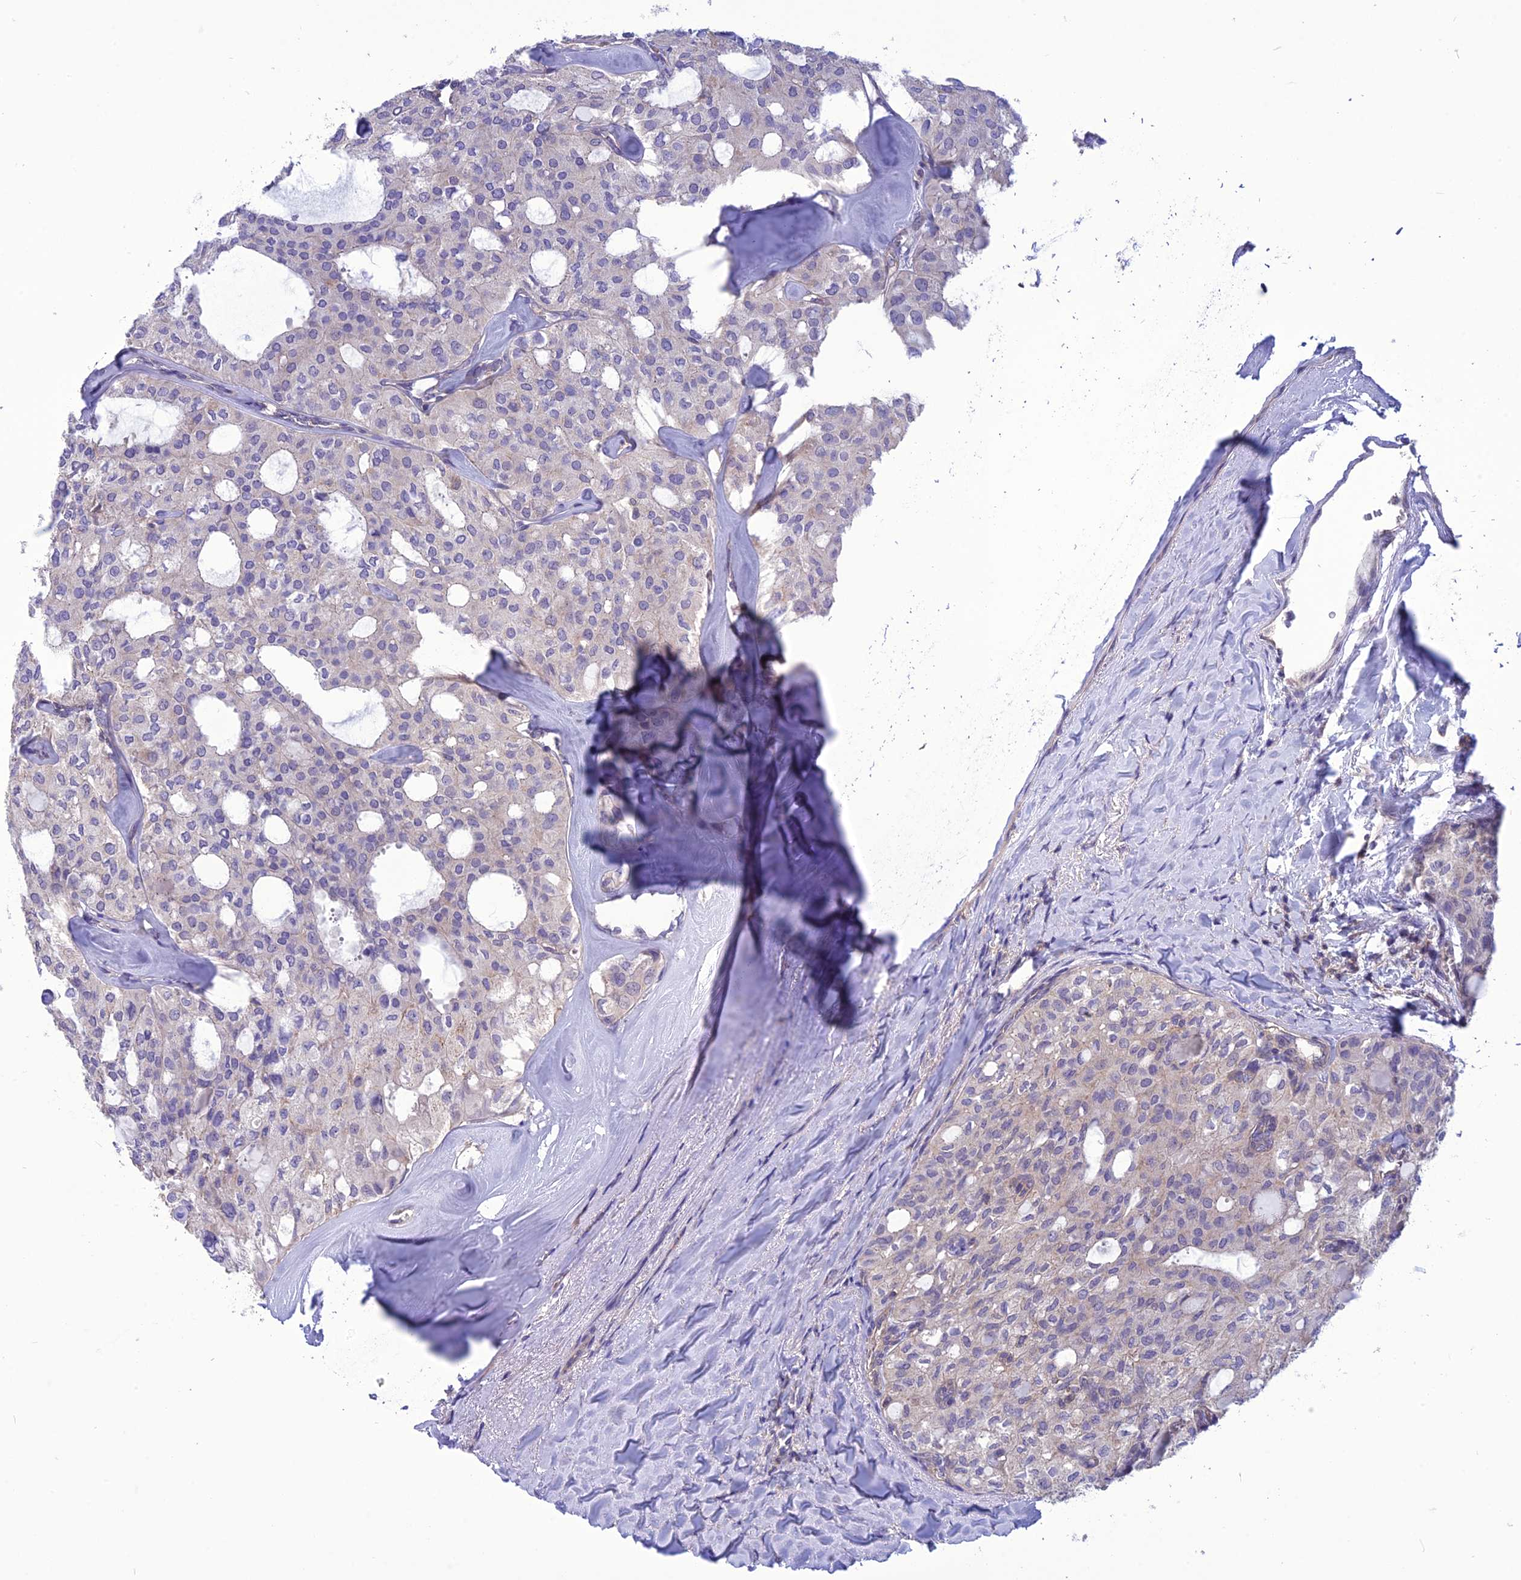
{"staining": {"intensity": "negative", "quantity": "none", "location": "none"}, "tissue": "thyroid cancer", "cell_type": "Tumor cells", "image_type": "cancer", "snomed": [{"axis": "morphology", "description": "Follicular adenoma carcinoma, NOS"}, {"axis": "topography", "description": "Thyroid gland"}], "caption": "High magnification brightfield microscopy of thyroid follicular adenoma carcinoma stained with DAB (3,3'-diaminobenzidine) (brown) and counterstained with hematoxylin (blue): tumor cells show no significant staining.", "gene": "PSMF1", "patient": {"sex": "male", "age": 75}}